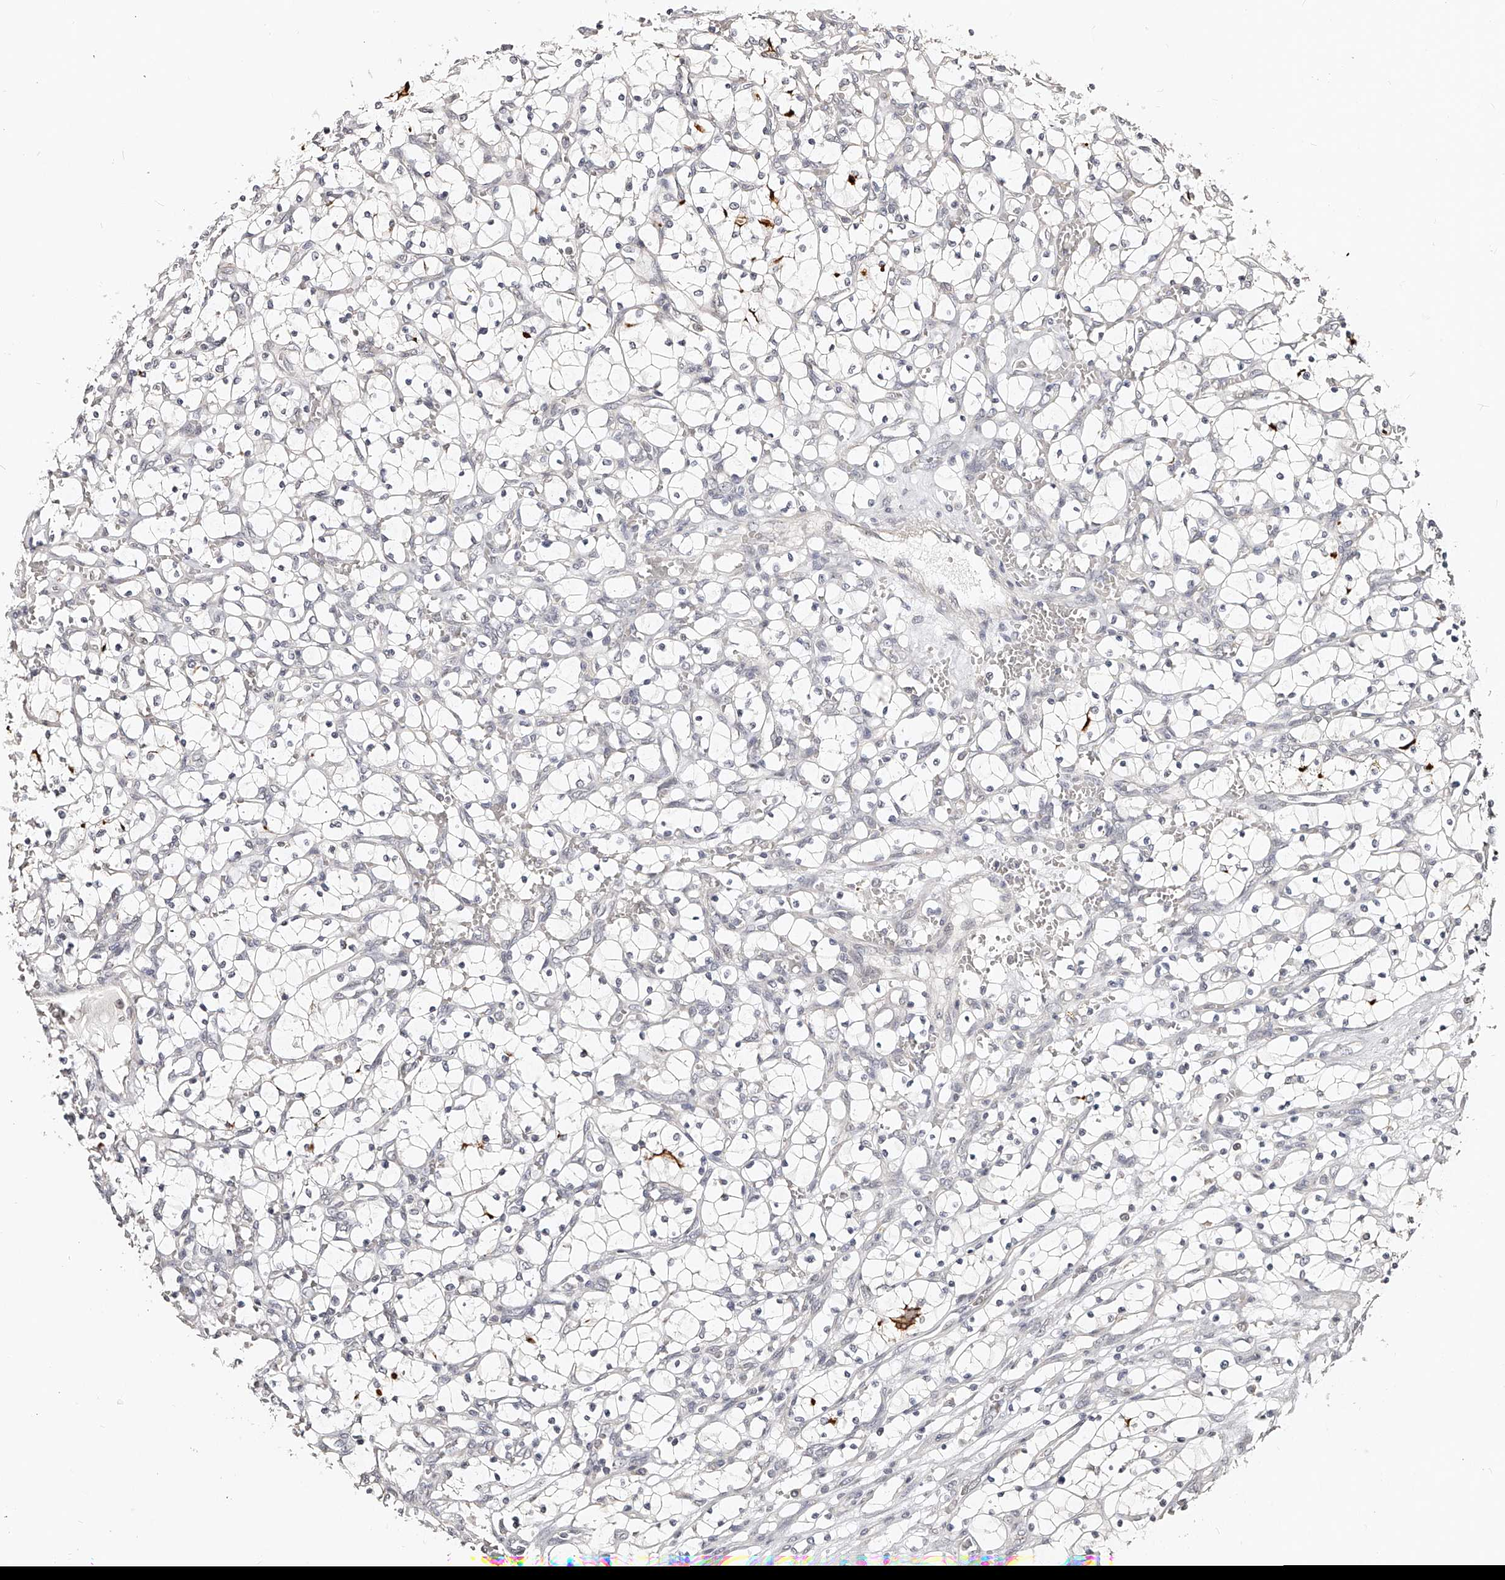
{"staining": {"intensity": "negative", "quantity": "none", "location": "none"}, "tissue": "renal cancer", "cell_type": "Tumor cells", "image_type": "cancer", "snomed": [{"axis": "morphology", "description": "Adenocarcinoma, NOS"}, {"axis": "topography", "description": "Kidney"}], "caption": "Immunohistochemistry of human renal cancer (adenocarcinoma) shows no positivity in tumor cells.", "gene": "ZNF789", "patient": {"sex": "female", "age": 69}}